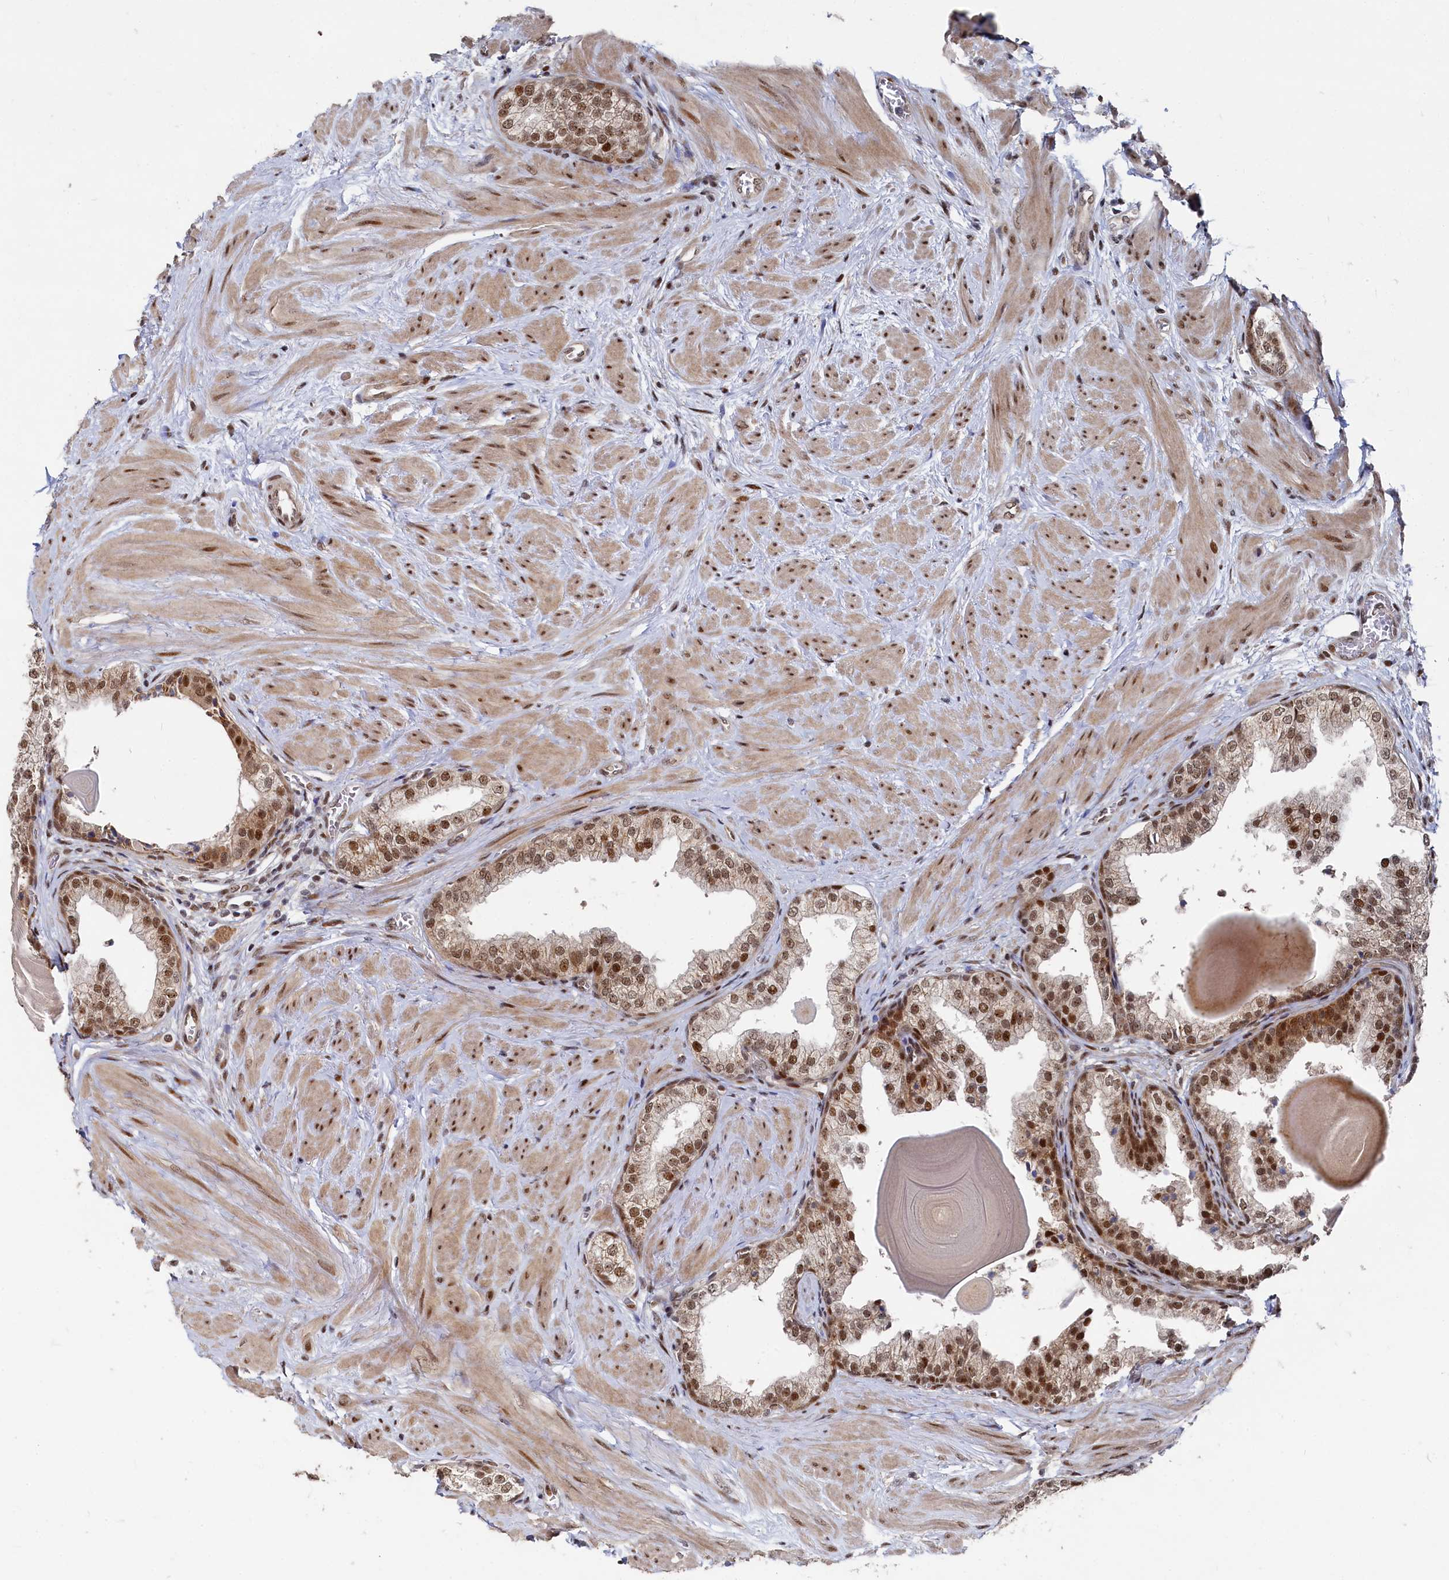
{"staining": {"intensity": "strong", "quantity": ">75%", "location": "nuclear"}, "tissue": "prostate", "cell_type": "Glandular cells", "image_type": "normal", "snomed": [{"axis": "morphology", "description": "Normal tissue, NOS"}, {"axis": "topography", "description": "Prostate"}], "caption": "The micrograph demonstrates a brown stain indicating the presence of a protein in the nuclear of glandular cells in prostate. Using DAB (3,3'-diaminobenzidine) (brown) and hematoxylin (blue) stains, captured at high magnification using brightfield microscopy.", "gene": "BUB3", "patient": {"sex": "male", "age": 48}}